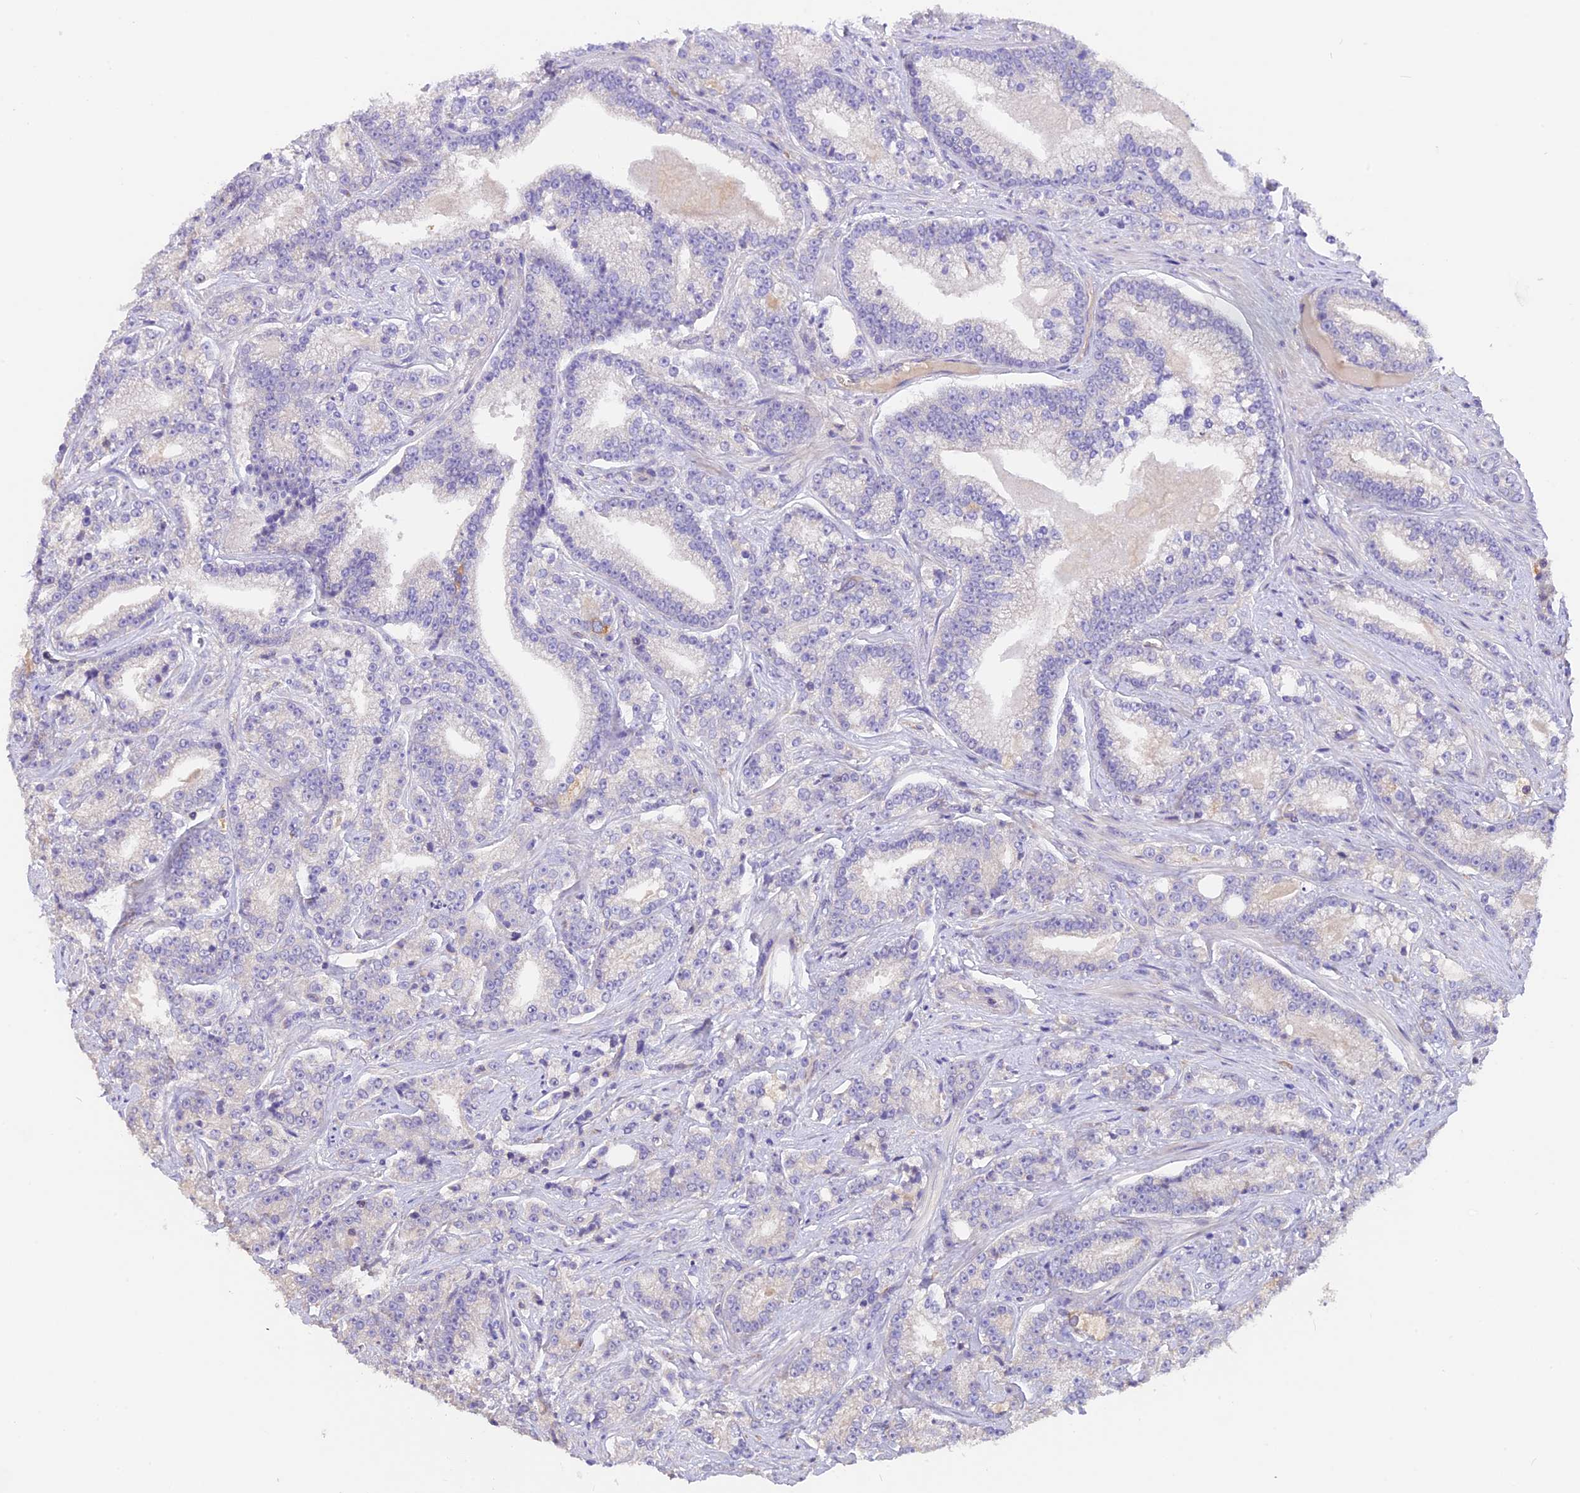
{"staining": {"intensity": "negative", "quantity": "none", "location": "none"}, "tissue": "prostate cancer", "cell_type": "Tumor cells", "image_type": "cancer", "snomed": [{"axis": "morphology", "description": "Adenocarcinoma, High grade"}, {"axis": "topography", "description": "Prostate"}], "caption": "Prostate cancer (high-grade adenocarcinoma) was stained to show a protein in brown. There is no significant positivity in tumor cells. (DAB (3,3'-diaminobenzidine) immunohistochemistry (IHC), high magnification).", "gene": "AP3B2", "patient": {"sex": "male", "age": 67}}